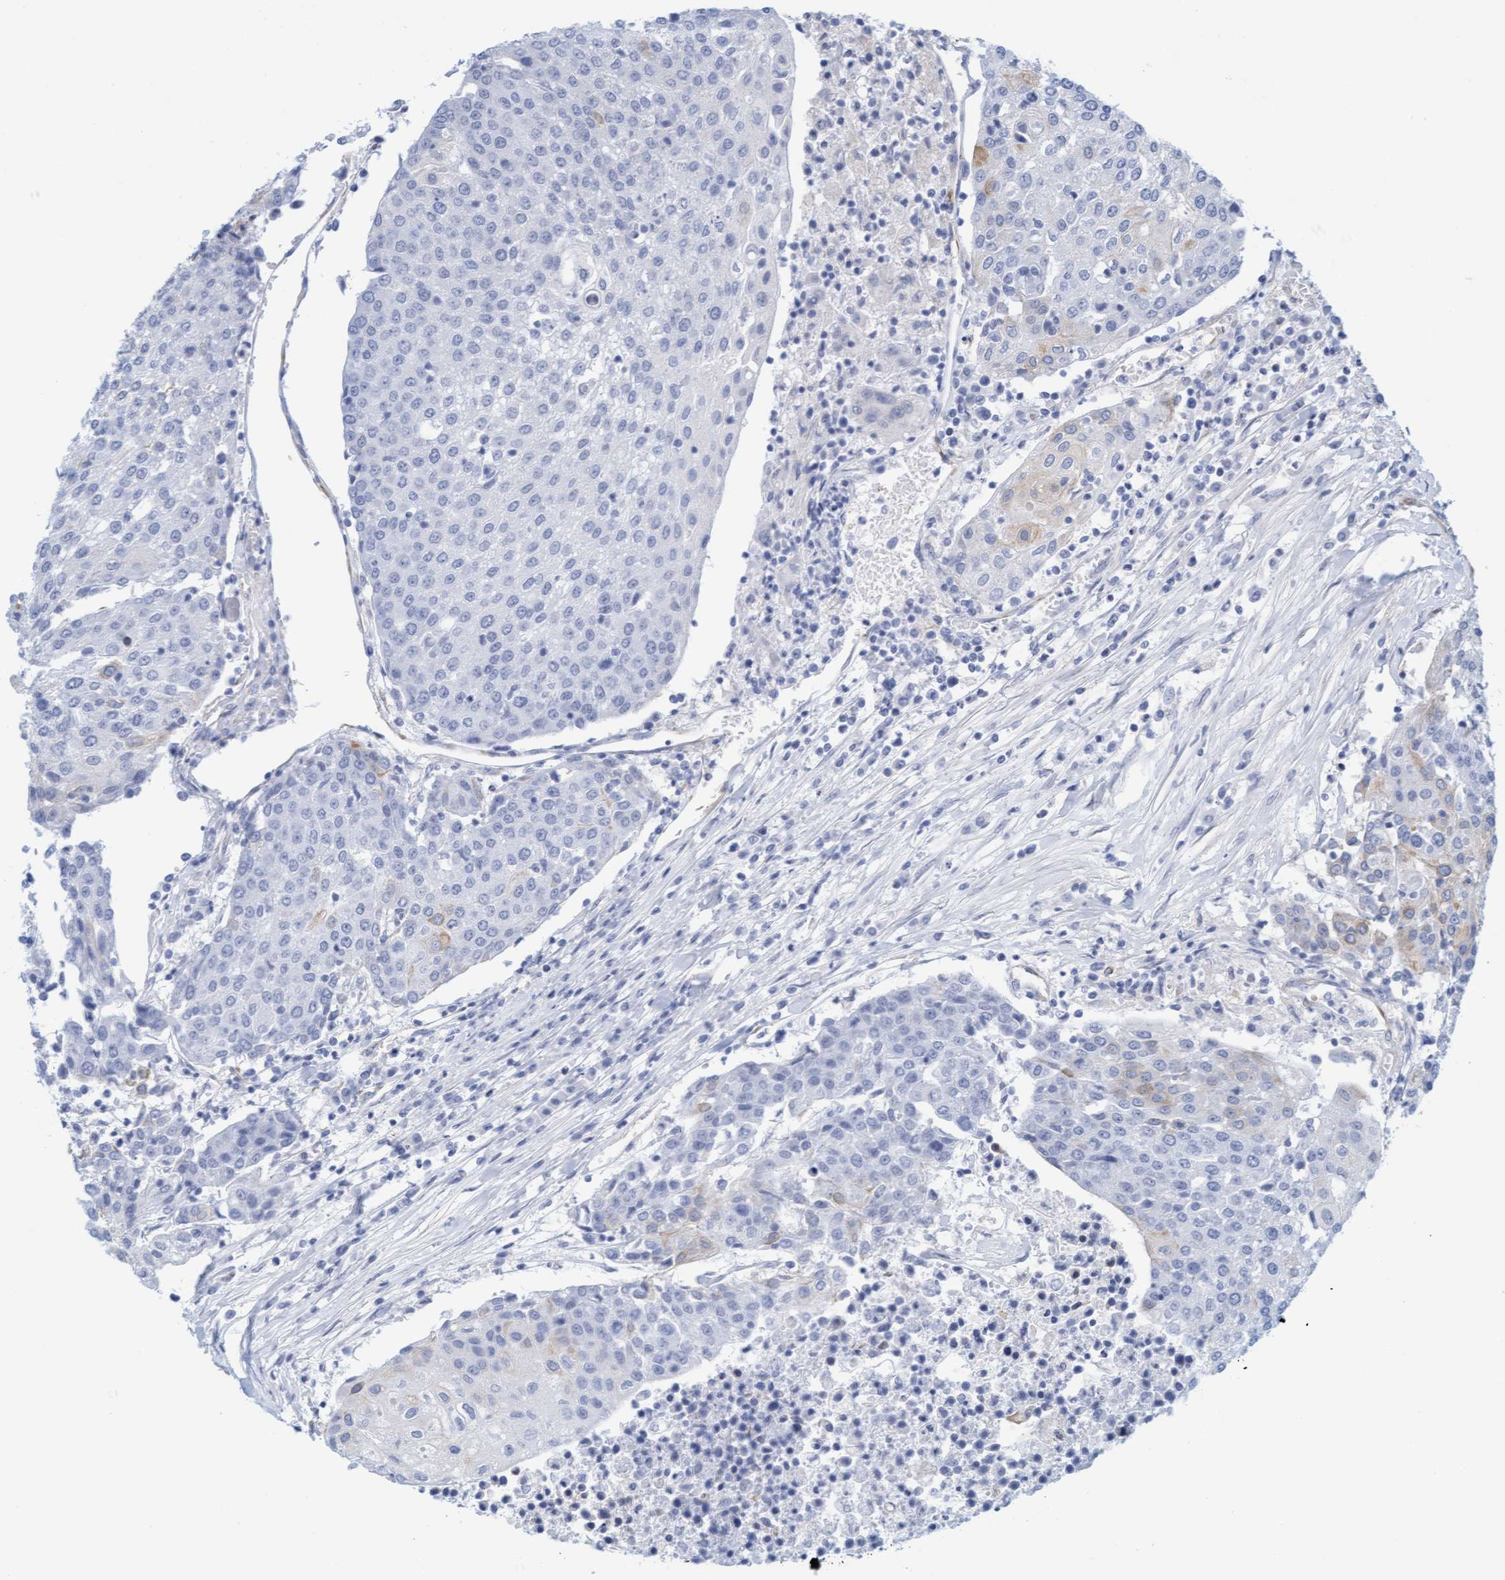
{"staining": {"intensity": "negative", "quantity": "none", "location": "none"}, "tissue": "urothelial cancer", "cell_type": "Tumor cells", "image_type": "cancer", "snomed": [{"axis": "morphology", "description": "Urothelial carcinoma, High grade"}, {"axis": "topography", "description": "Urinary bladder"}], "caption": "Urothelial cancer was stained to show a protein in brown. There is no significant positivity in tumor cells.", "gene": "MAP1B", "patient": {"sex": "female", "age": 85}}